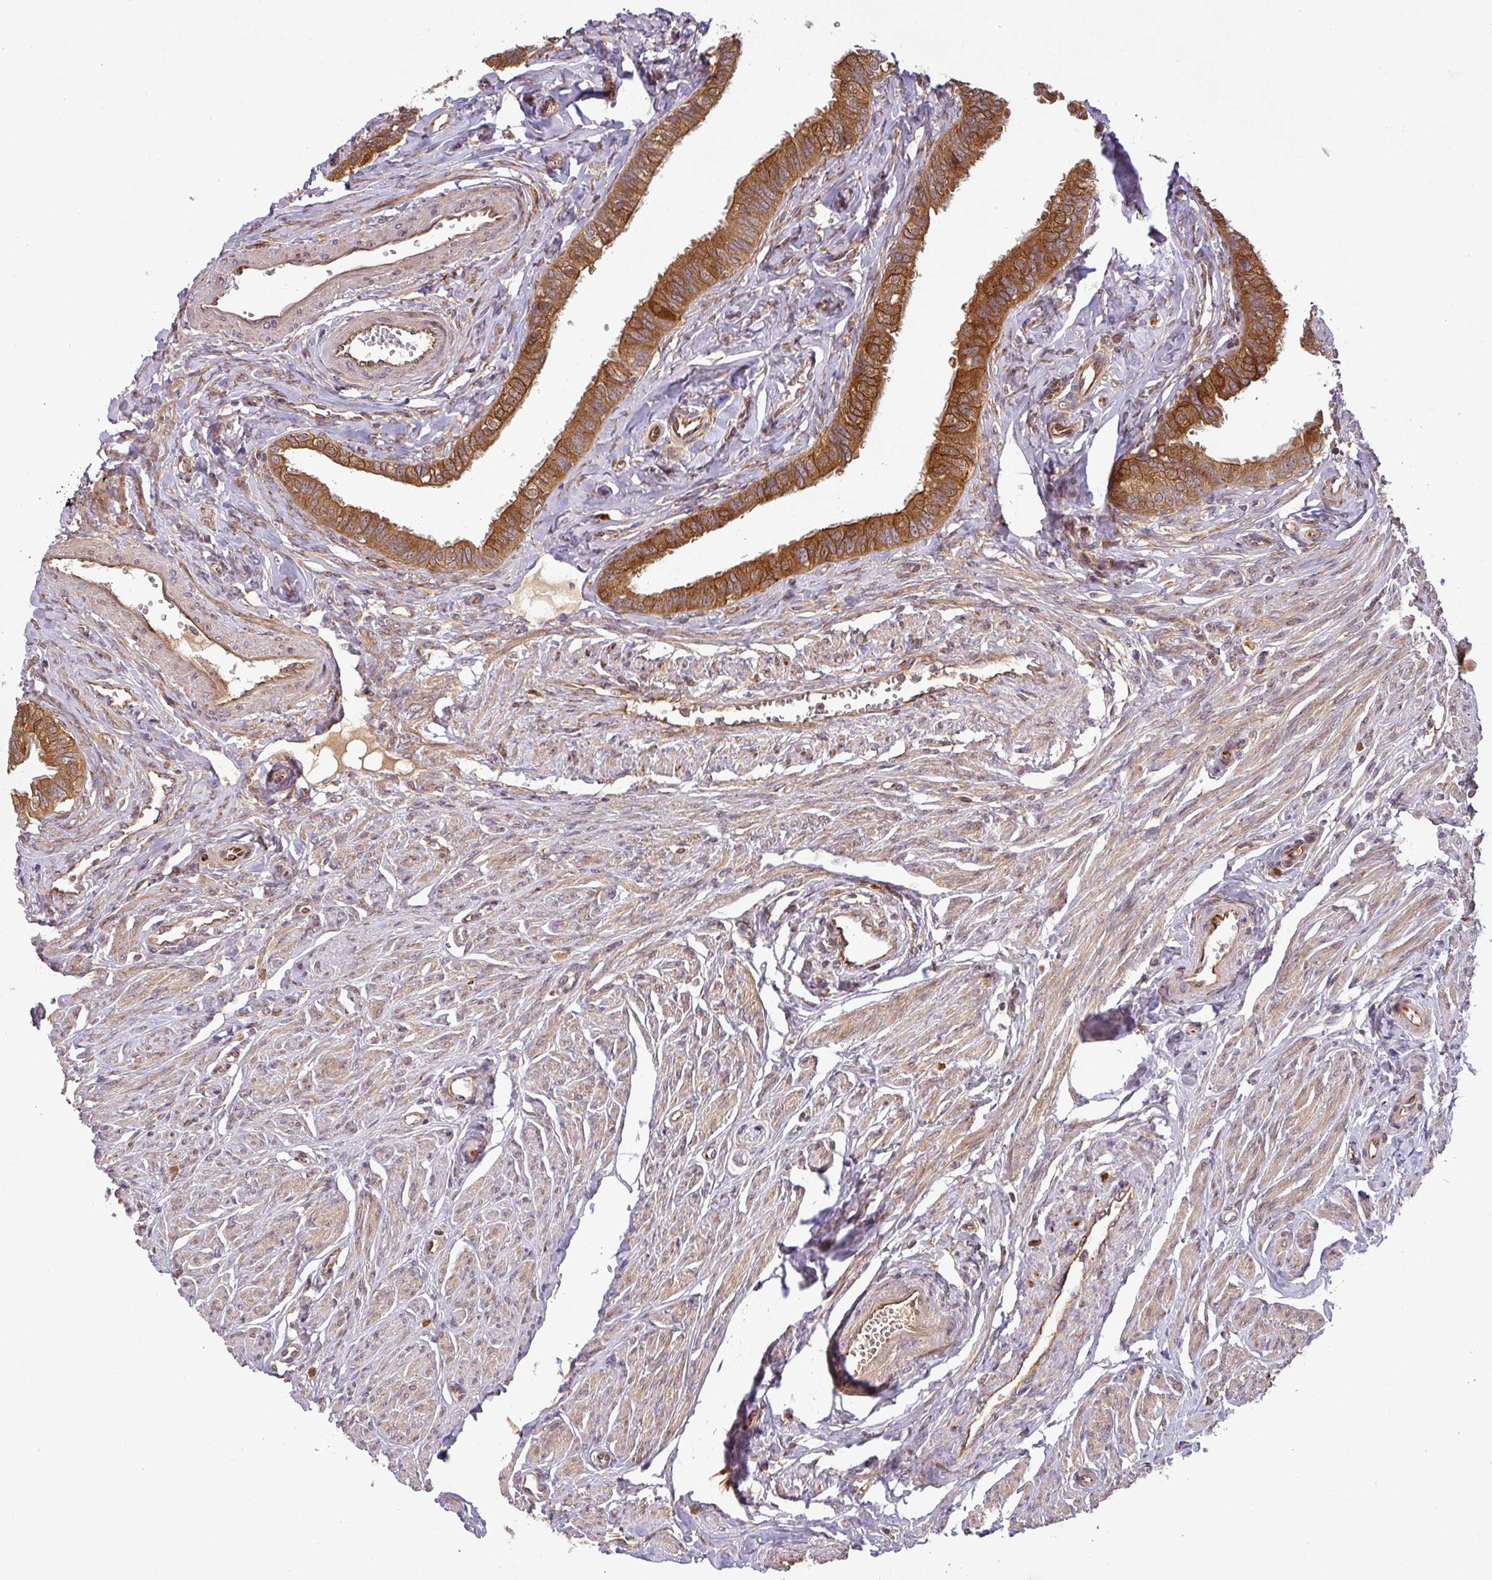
{"staining": {"intensity": "strong", "quantity": ">75%", "location": "cytoplasmic/membranous"}, "tissue": "fallopian tube", "cell_type": "Glandular cells", "image_type": "normal", "snomed": [{"axis": "morphology", "description": "Normal tissue, NOS"}, {"axis": "morphology", "description": "Carcinoma, NOS"}, {"axis": "topography", "description": "Fallopian tube"}, {"axis": "topography", "description": "Ovary"}], "caption": "High-magnification brightfield microscopy of normal fallopian tube stained with DAB (brown) and counterstained with hematoxylin (blue). glandular cells exhibit strong cytoplasmic/membranous positivity is identified in approximately>75% of cells. Immunohistochemistry (ihc) stains the protein of interest in brown and the nuclei are stained blue.", "gene": "ART1", "patient": {"sex": "female", "age": 59}}